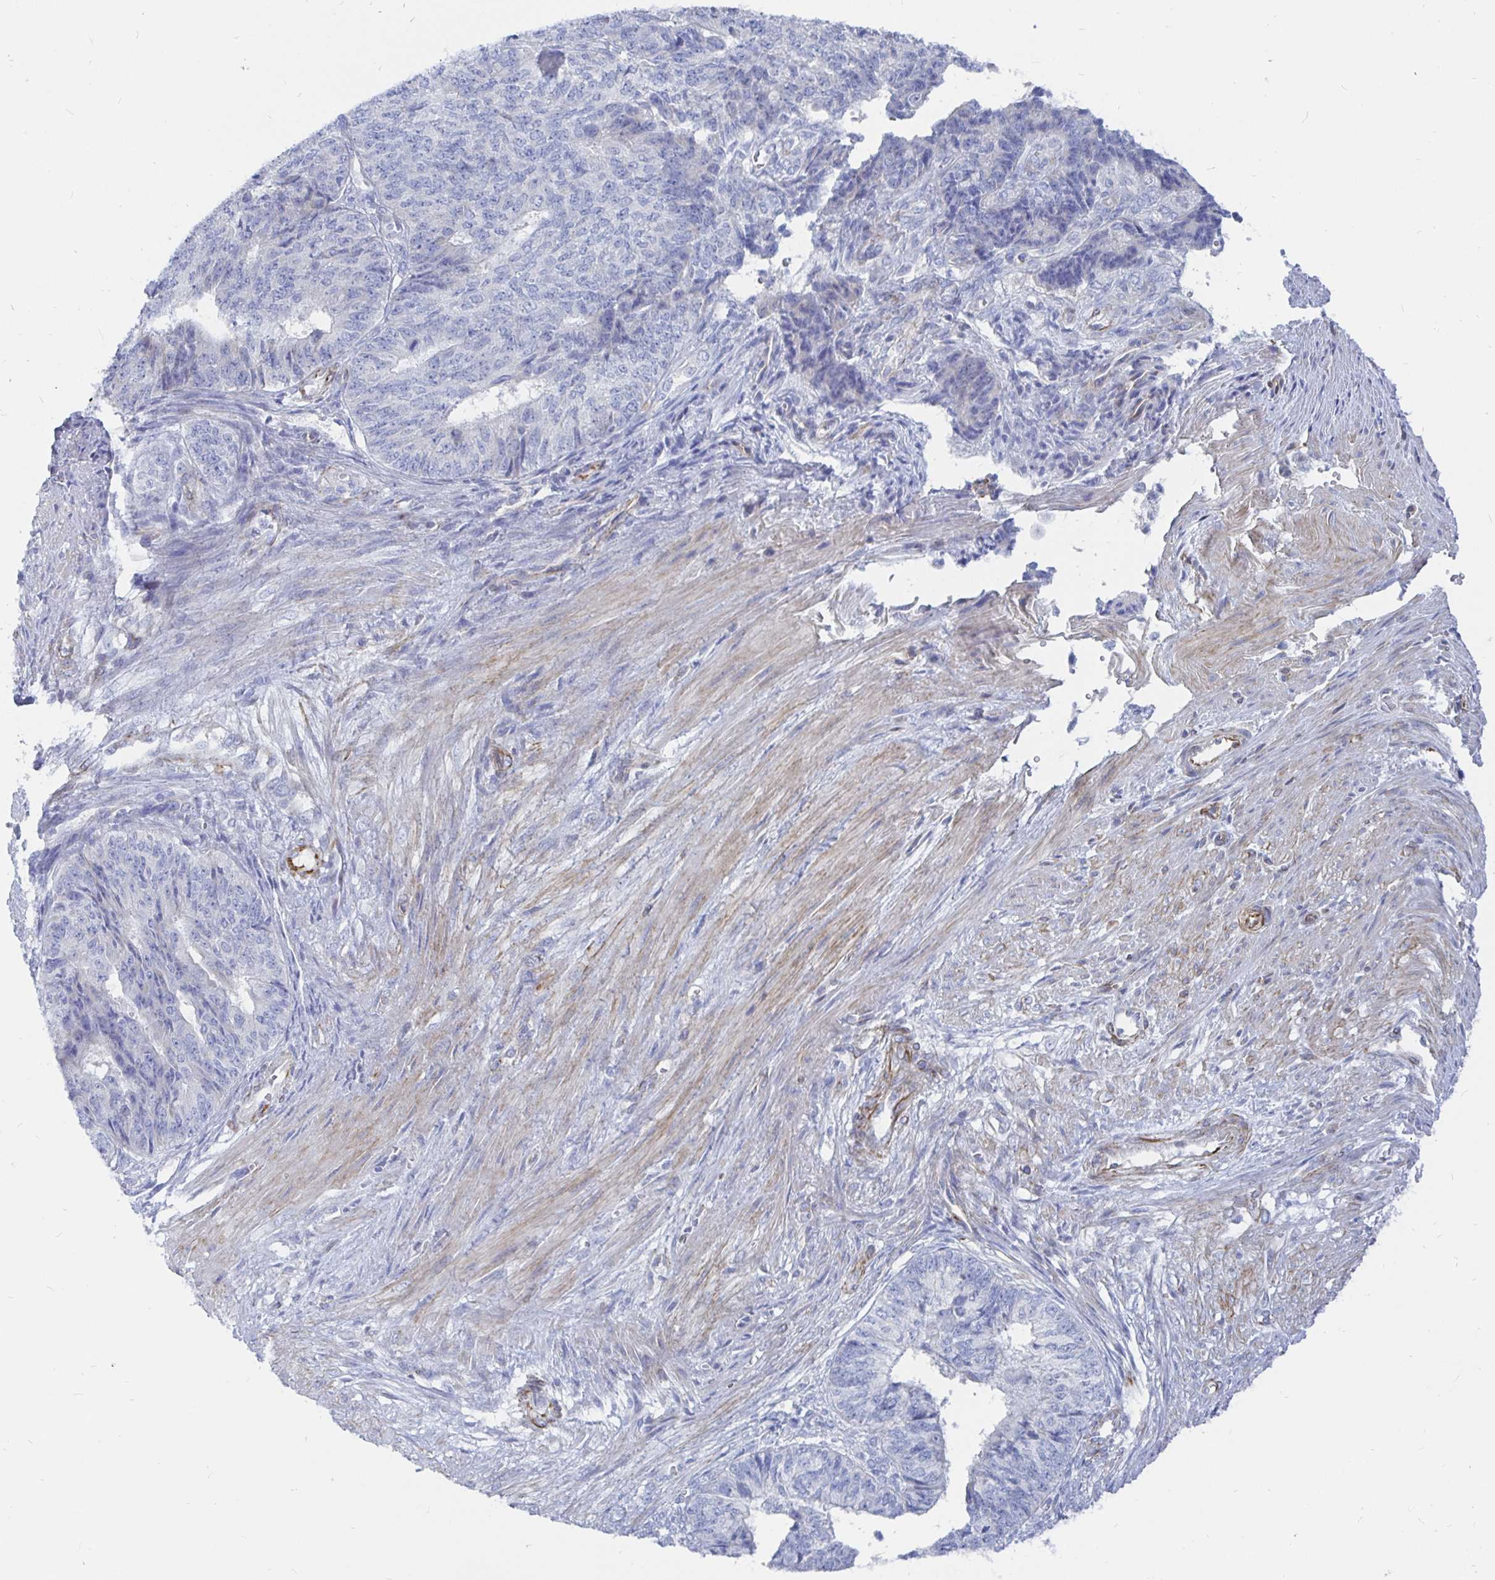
{"staining": {"intensity": "negative", "quantity": "none", "location": "none"}, "tissue": "endometrial cancer", "cell_type": "Tumor cells", "image_type": "cancer", "snomed": [{"axis": "morphology", "description": "Adenocarcinoma, NOS"}, {"axis": "topography", "description": "Endometrium"}], "caption": "An image of endometrial cancer stained for a protein reveals no brown staining in tumor cells.", "gene": "COX16", "patient": {"sex": "female", "age": 32}}